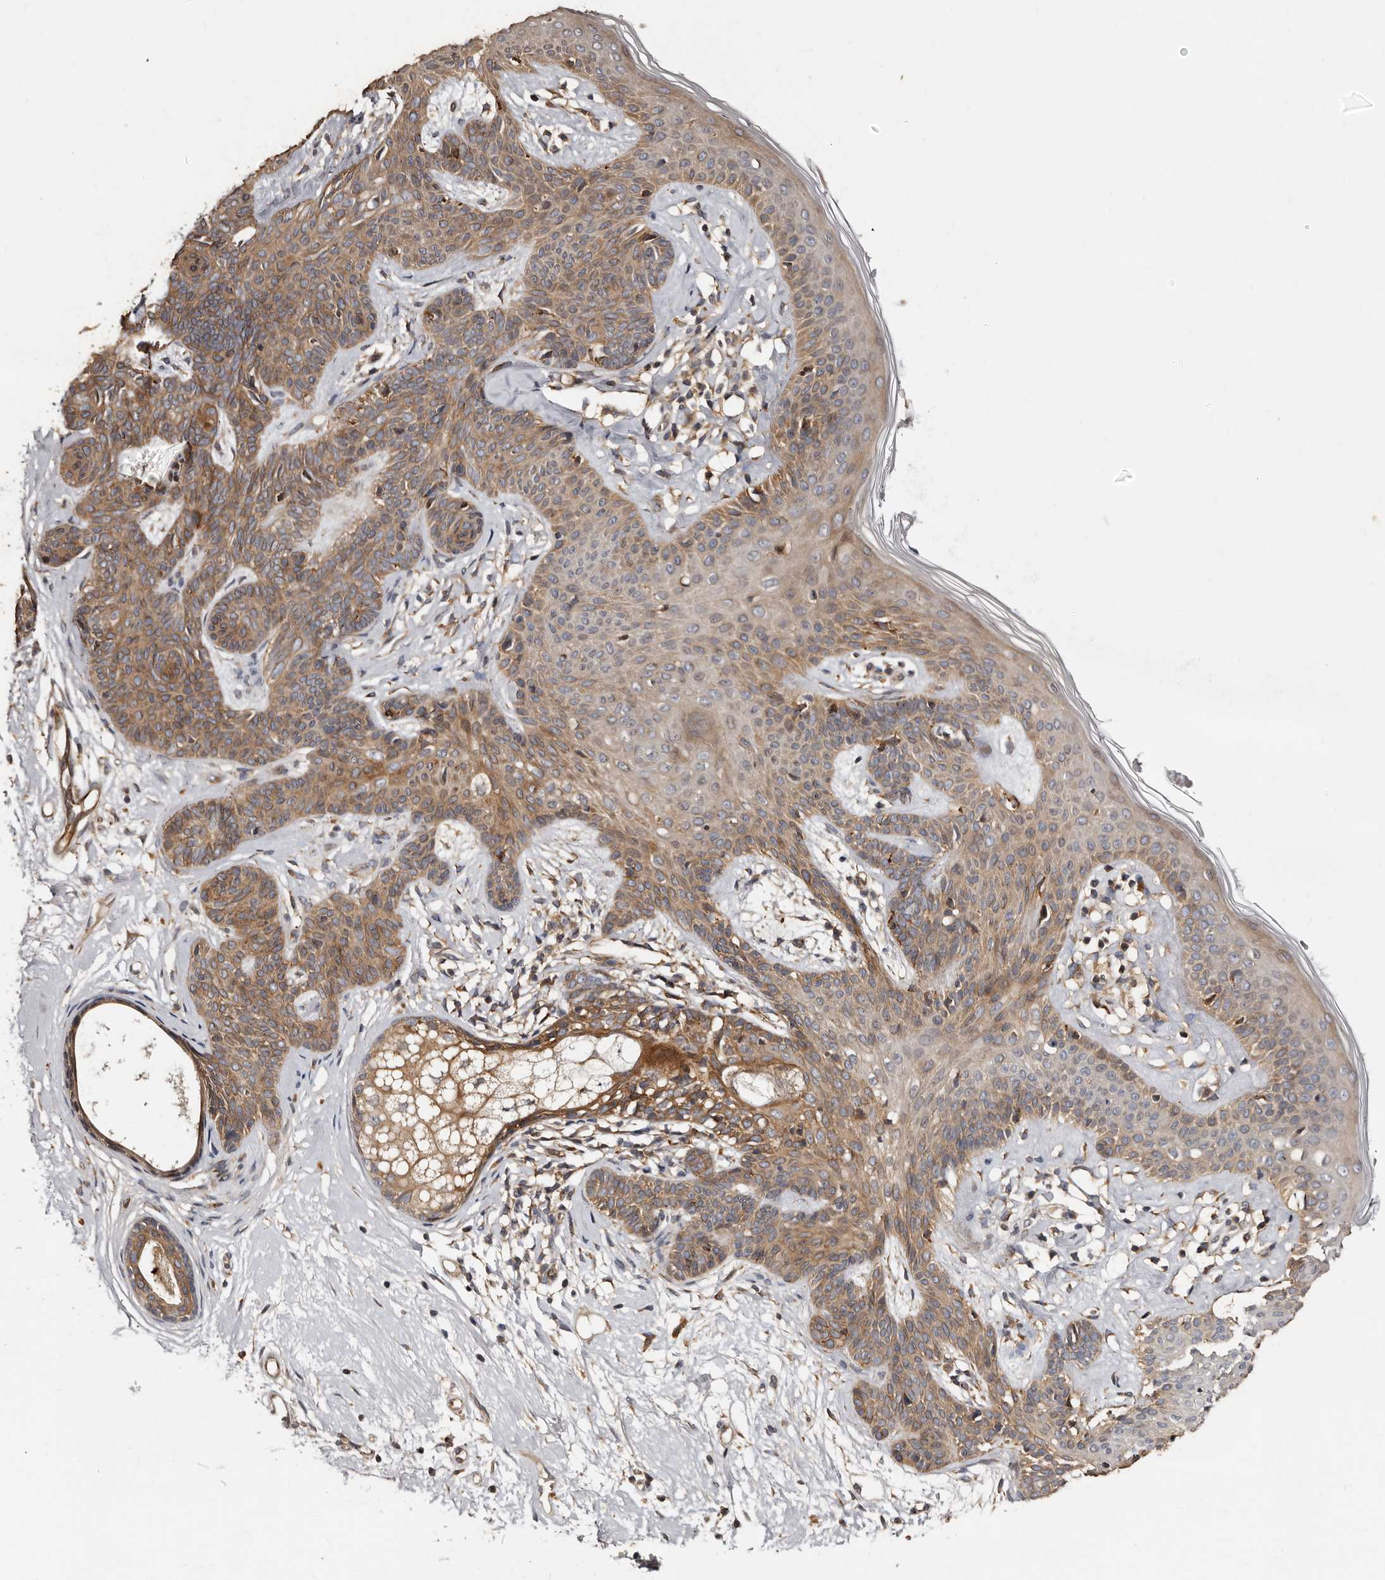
{"staining": {"intensity": "moderate", "quantity": ">75%", "location": "cytoplasmic/membranous"}, "tissue": "skin cancer", "cell_type": "Tumor cells", "image_type": "cancer", "snomed": [{"axis": "morphology", "description": "Developmental malformation"}, {"axis": "morphology", "description": "Basal cell carcinoma"}, {"axis": "topography", "description": "Skin"}], "caption": "The image demonstrates staining of skin cancer (basal cell carcinoma), revealing moderate cytoplasmic/membranous protein positivity (brown color) within tumor cells.", "gene": "TBC1D22B", "patient": {"sex": "female", "age": 62}}